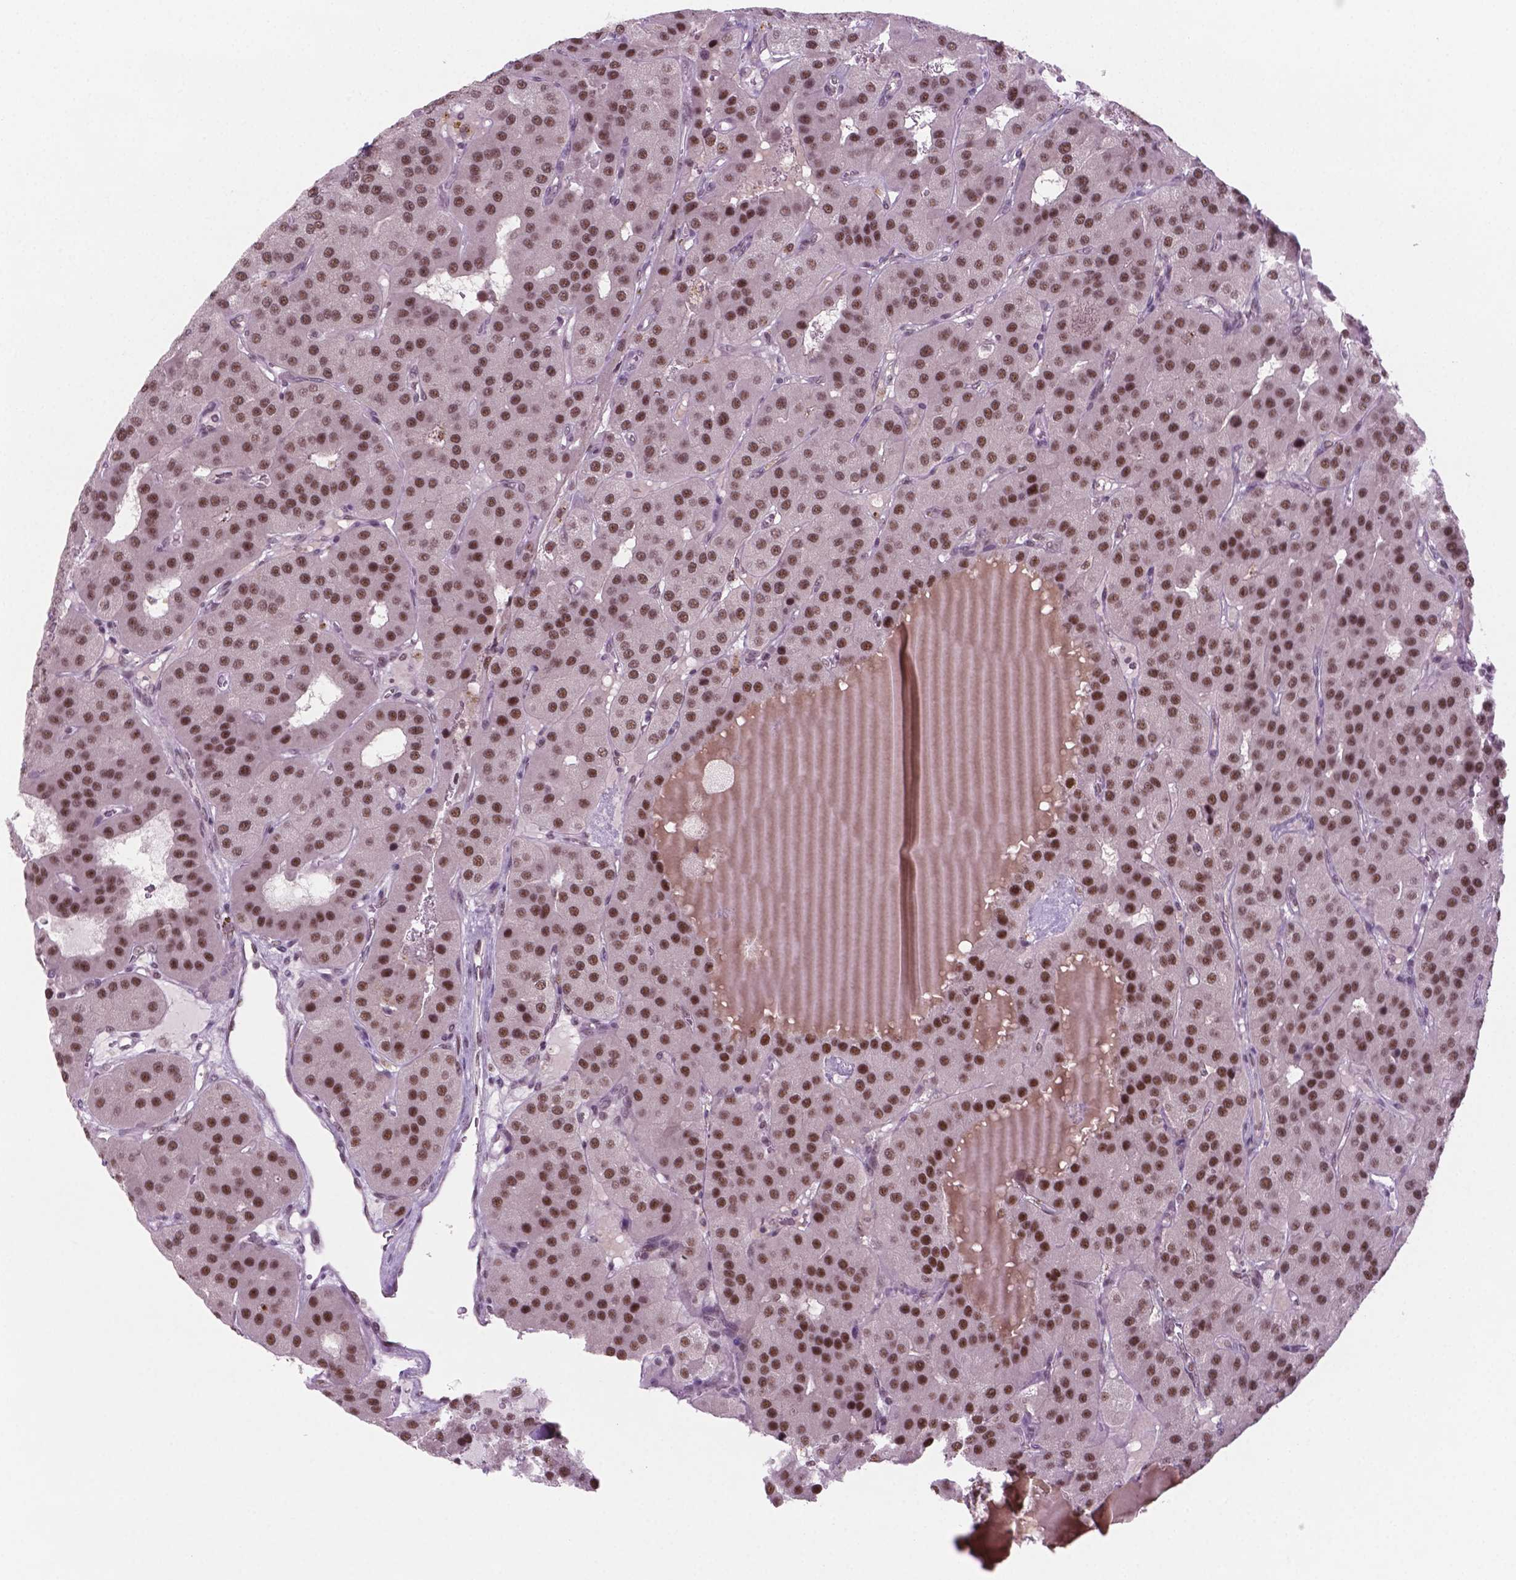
{"staining": {"intensity": "strong", "quantity": ">75%", "location": "nuclear"}, "tissue": "parathyroid gland", "cell_type": "Glandular cells", "image_type": "normal", "snomed": [{"axis": "morphology", "description": "Normal tissue, NOS"}, {"axis": "morphology", "description": "Adenoma, NOS"}, {"axis": "topography", "description": "Parathyroid gland"}], "caption": "High-power microscopy captured an immunohistochemistry histopathology image of normal parathyroid gland, revealing strong nuclear staining in approximately >75% of glandular cells. (Brightfield microscopy of DAB IHC at high magnification).", "gene": "PHAX", "patient": {"sex": "female", "age": 86}}